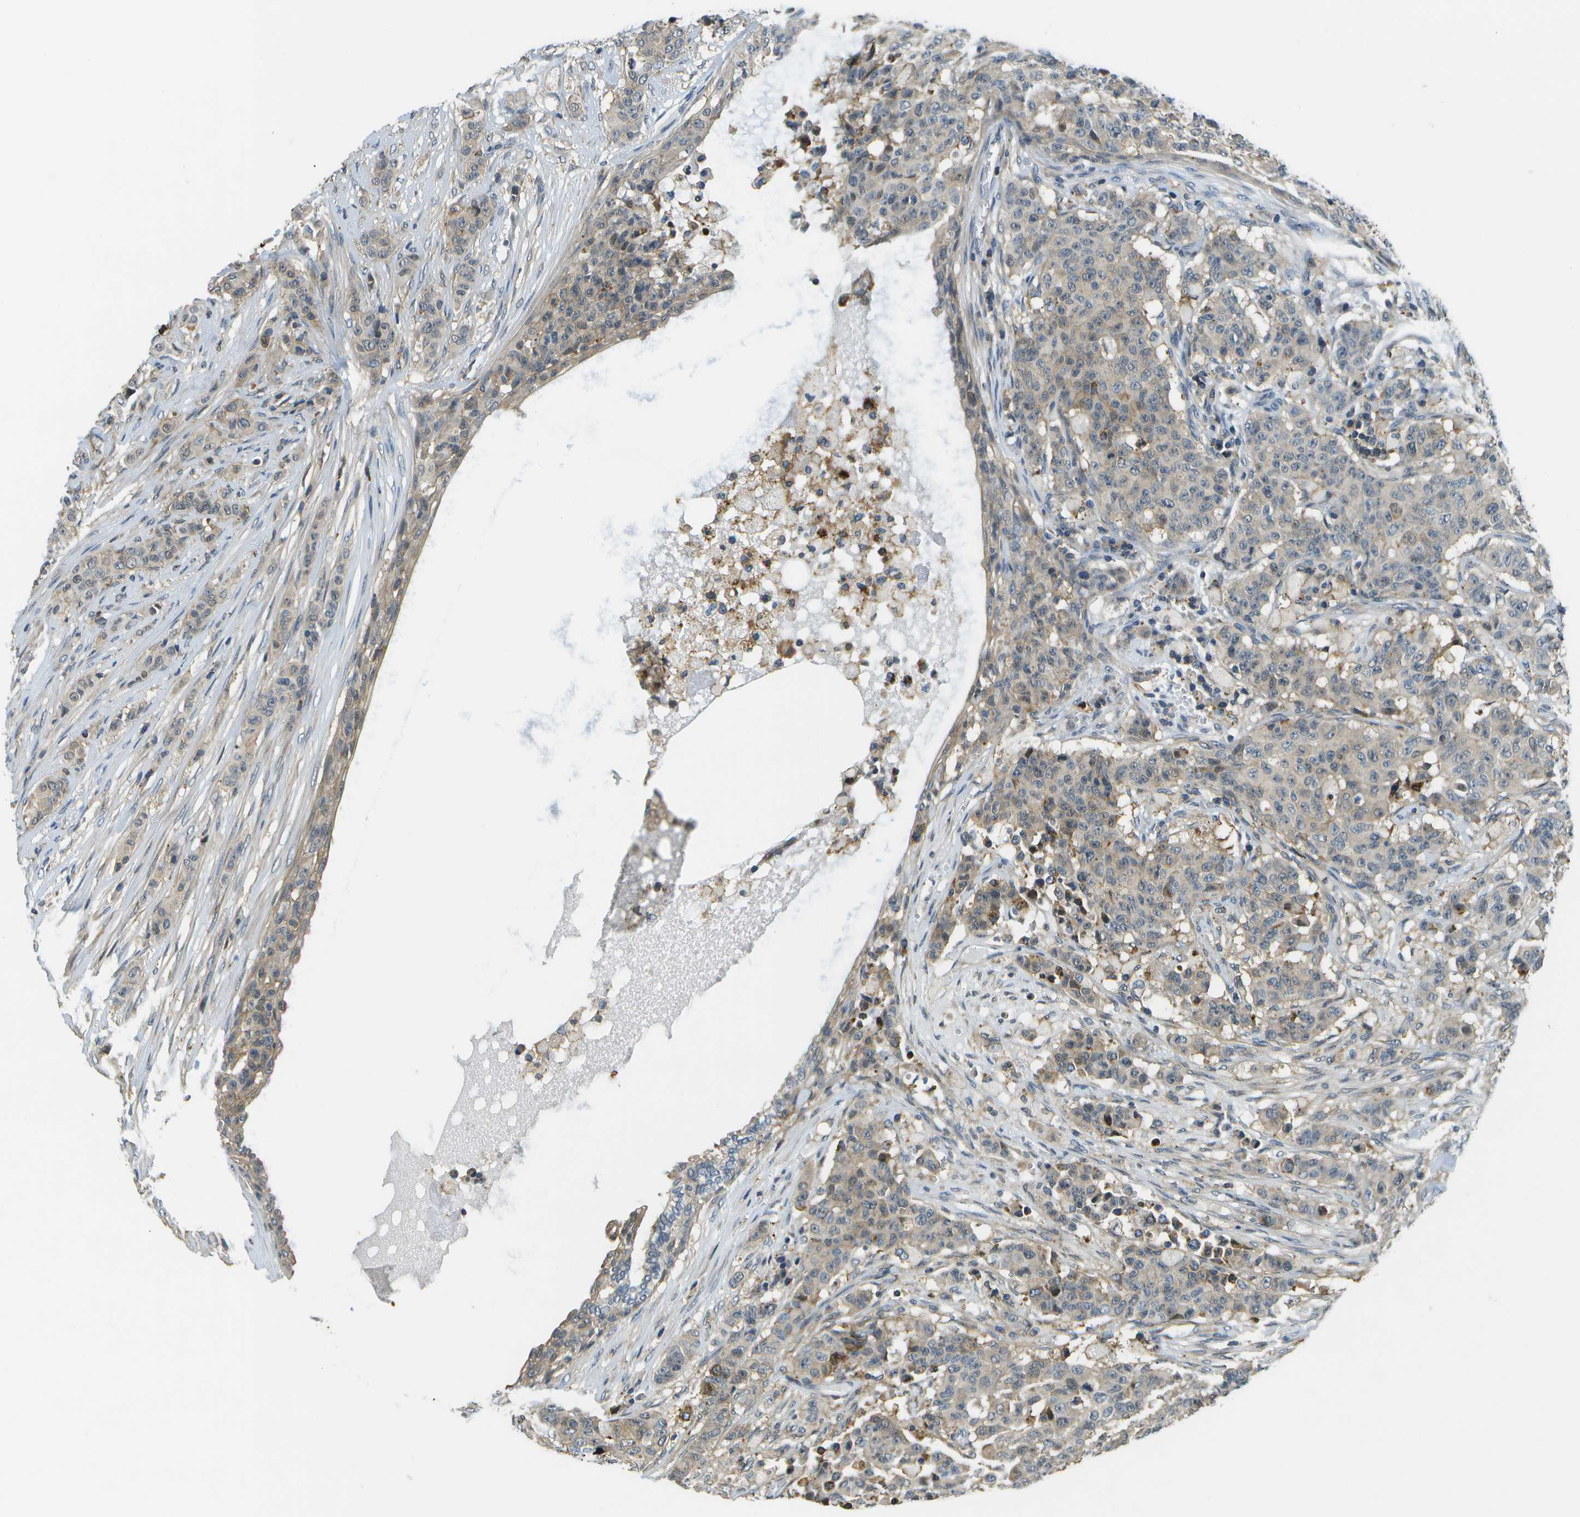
{"staining": {"intensity": "weak", "quantity": "25%-75%", "location": "cytoplasmic/membranous"}, "tissue": "breast cancer", "cell_type": "Tumor cells", "image_type": "cancer", "snomed": [{"axis": "morphology", "description": "Normal tissue, NOS"}, {"axis": "morphology", "description": "Duct carcinoma"}, {"axis": "topography", "description": "Breast"}], "caption": "Breast cancer (intraductal carcinoma) stained for a protein displays weak cytoplasmic/membranous positivity in tumor cells.", "gene": "LRRC66", "patient": {"sex": "female", "age": 40}}